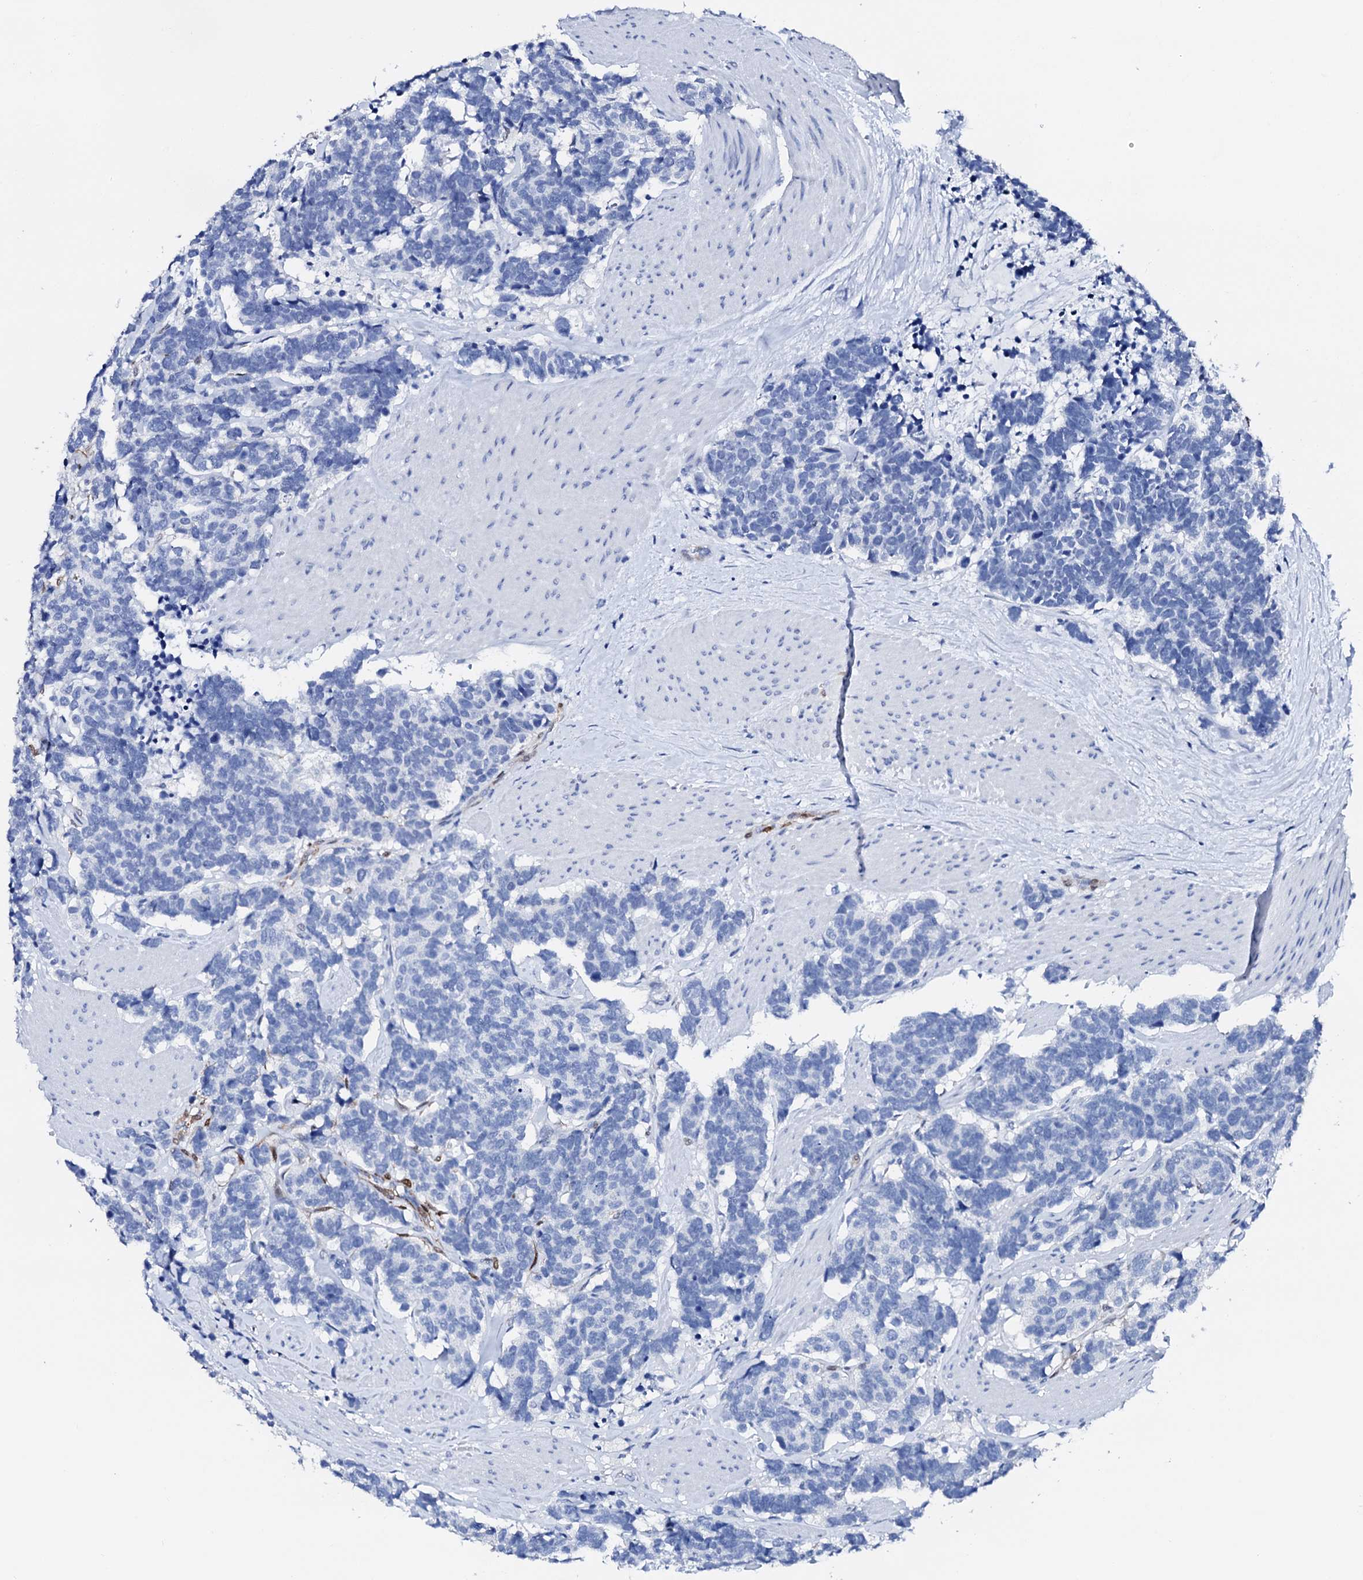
{"staining": {"intensity": "negative", "quantity": "none", "location": "none"}, "tissue": "carcinoid", "cell_type": "Tumor cells", "image_type": "cancer", "snomed": [{"axis": "morphology", "description": "Carcinoma, NOS"}, {"axis": "morphology", "description": "Carcinoid, malignant, NOS"}, {"axis": "topography", "description": "Urinary bladder"}], "caption": "Carcinoid (malignant) was stained to show a protein in brown. There is no significant expression in tumor cells. Nuclei are stained in blue.", "gene": "NRIP2", "patient": {"sex": "male", "age": 57}}